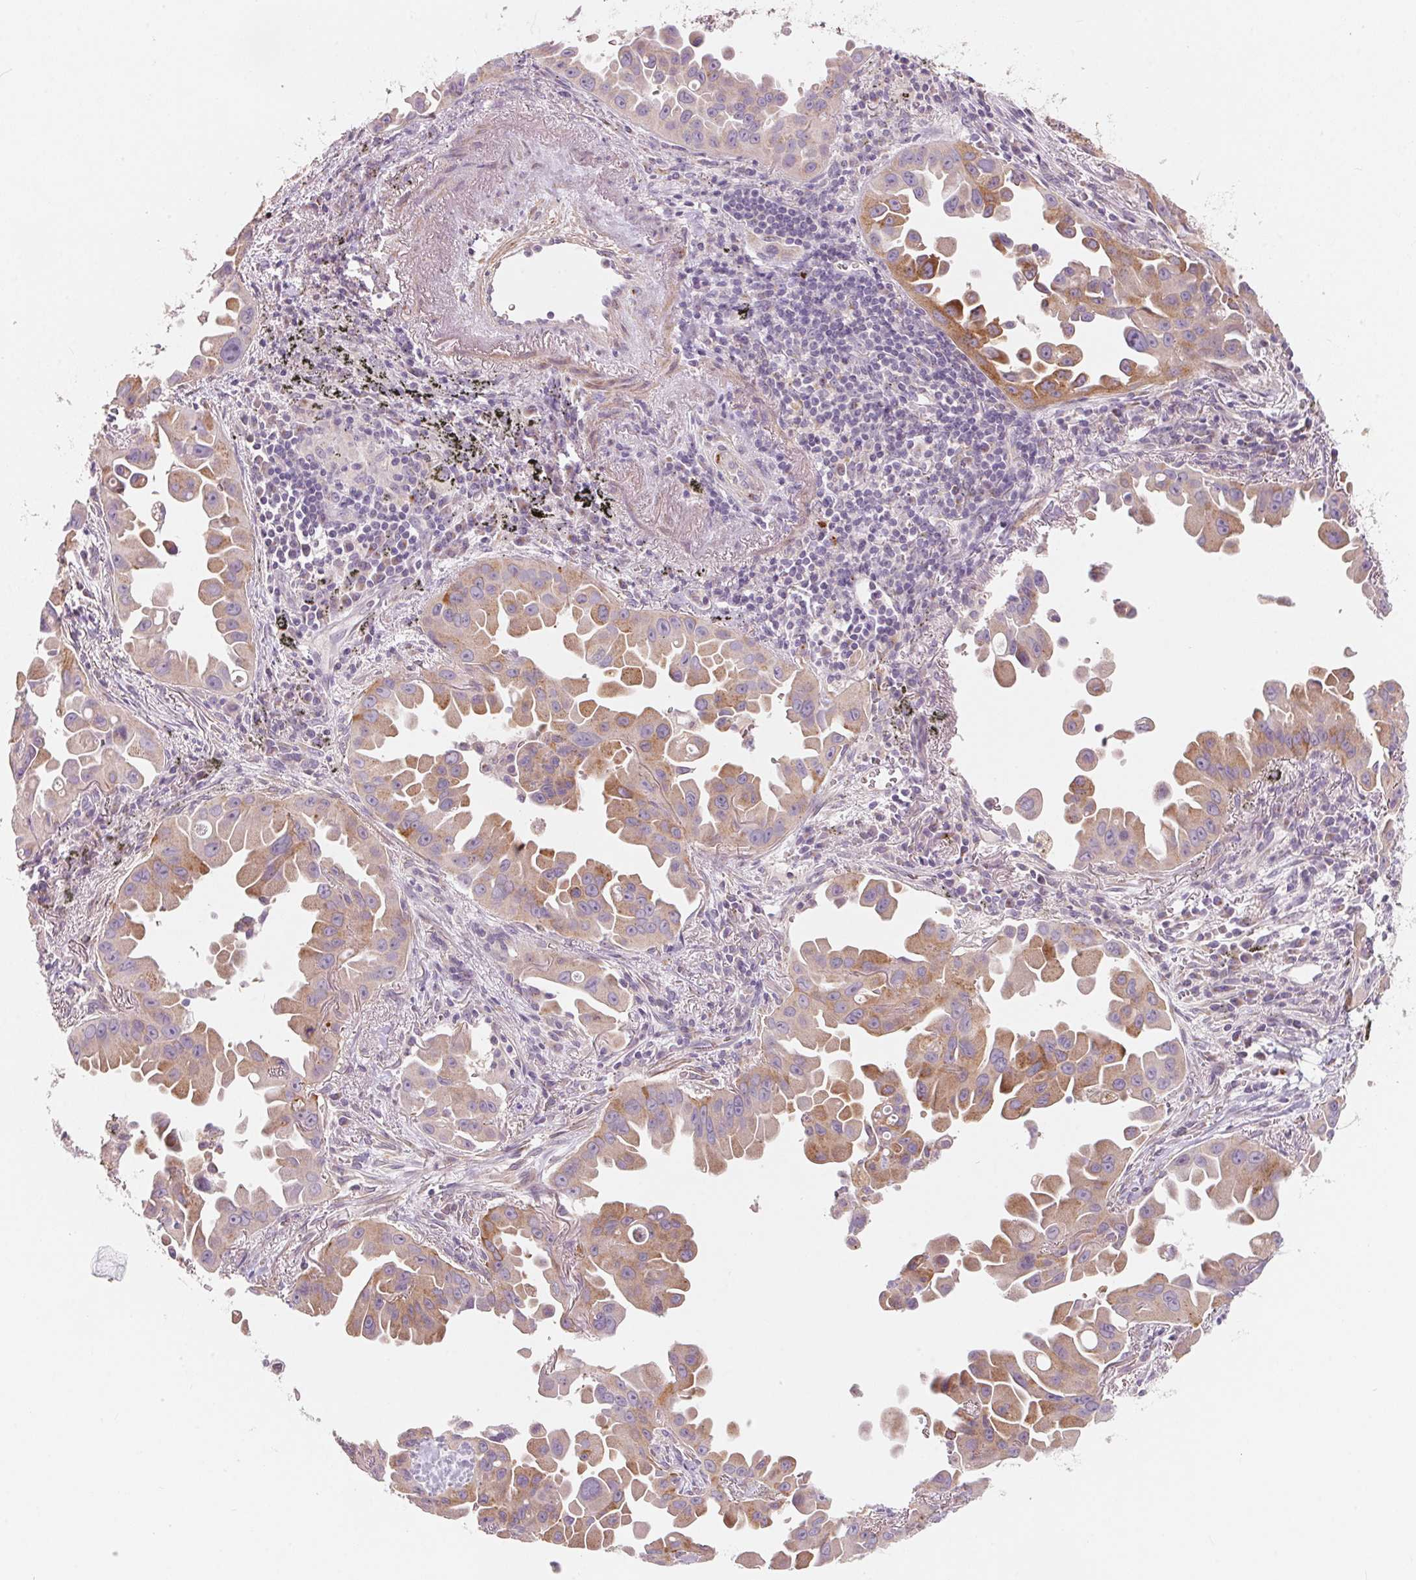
{"staining": {"intensity": "weak", "quantity": "25%-75%", "location": "cytoplasmic/membranous"}, "tissue": "lung cancer", "cell_type": "Tumor cells", "image_type": "cancer", "snomed": [{"axis": "morphology", "description": "Adenocarcinoma, NOS"}, {"axis": "topography", "description": "Lung"}], "caption": "A micrograph of lung cancer (adenocarcinoma) stained for a protein displays weak cytoplasmic/membranous brown staining in tumor cells.", "gene": "DRAM2", "patient": {"sex": "male", "age": 68}}